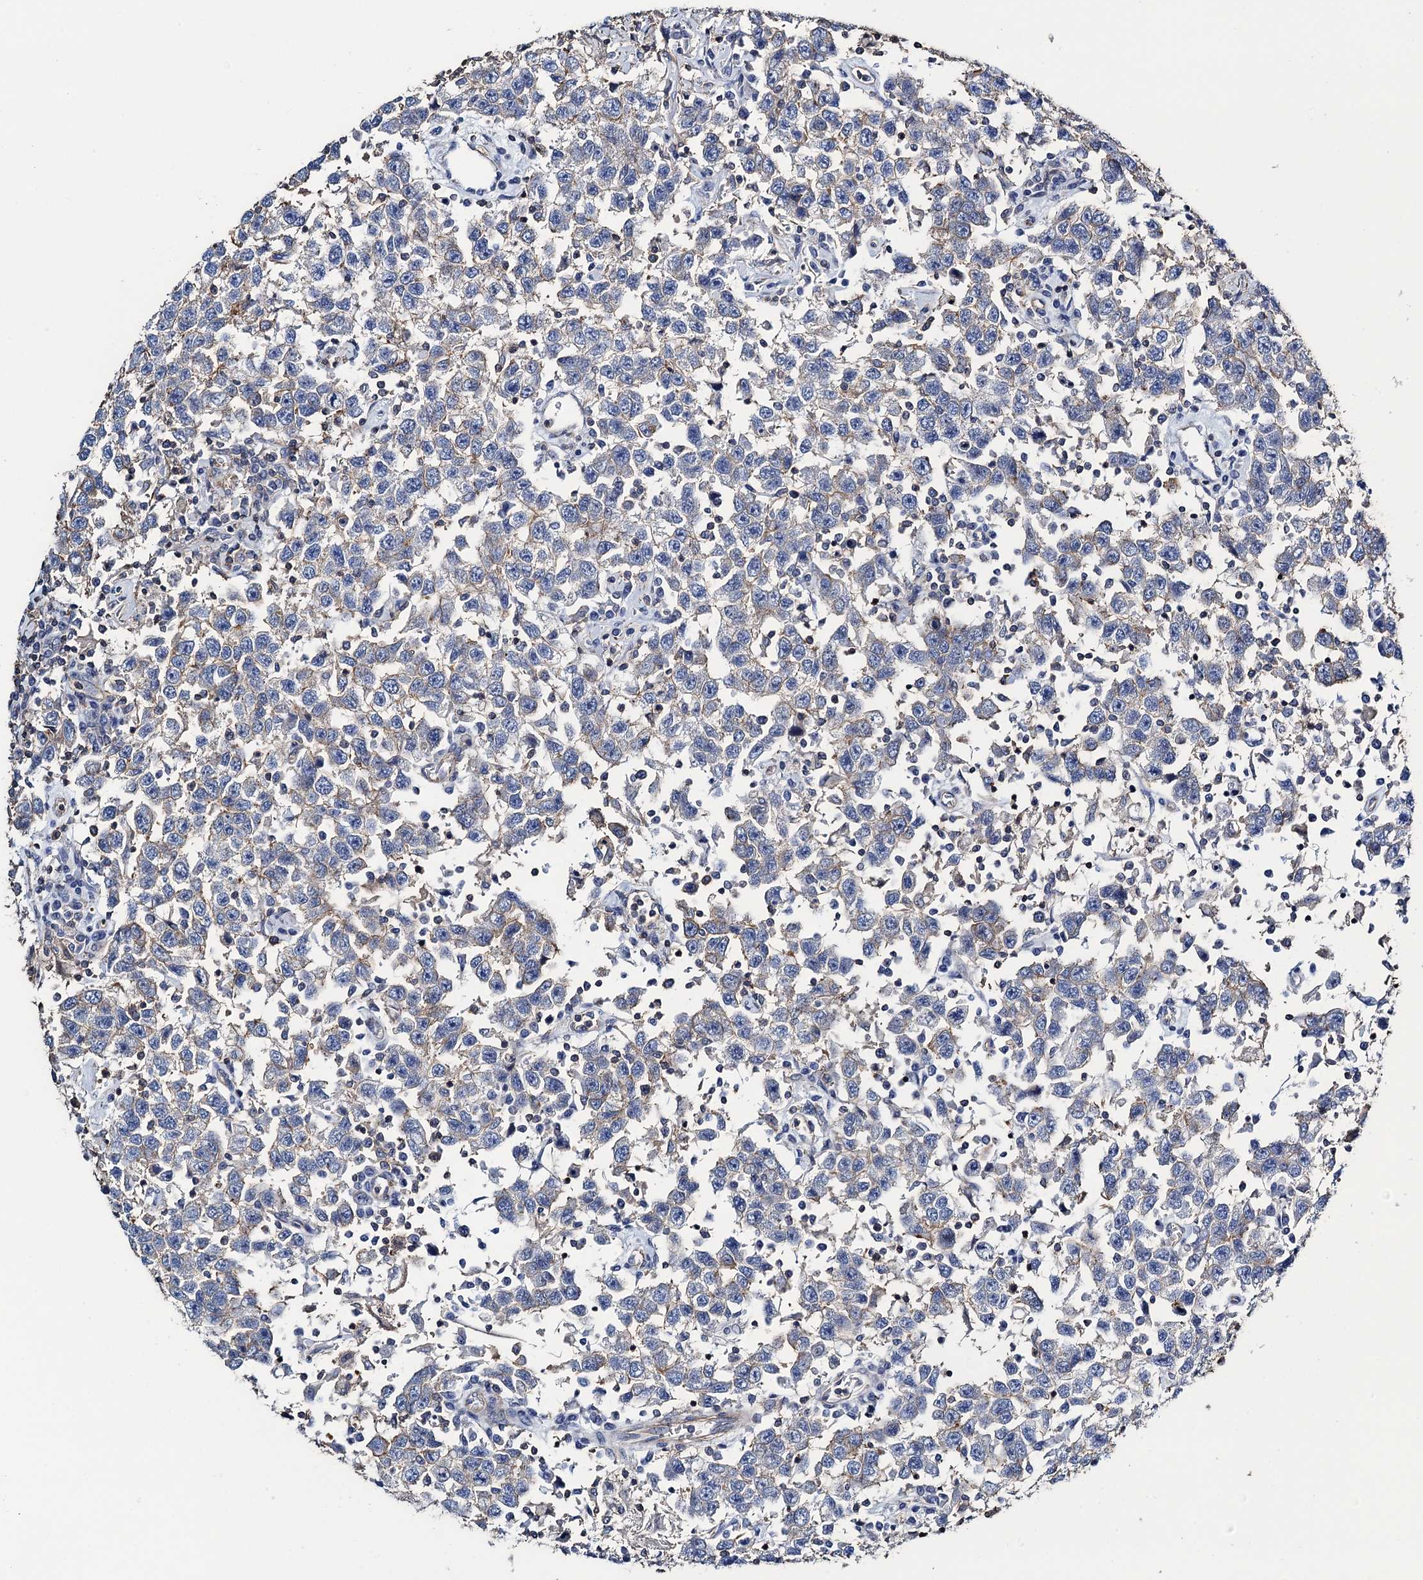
{"staining": {"intensity": "weak", "quantity": "<25%", "location": "cytoplasmic/membranous"}, "tissue": "testis cancer", "cell_type": "Tumor cells", "image_type": "cancer", "snomed": [{"axis": "morphology", "description": "Seminoma, NOS"}, {"axis": "topography", "description": "Testis"}], "caption": "Immunohistochemistry photomicrograph of neoplastic tissue: seminoma (testis) stained with DAB reveals no significant protein positivity in tumor cells.", "gene": "PROSER2", "patient": {"sex": "male", "age": 41}}